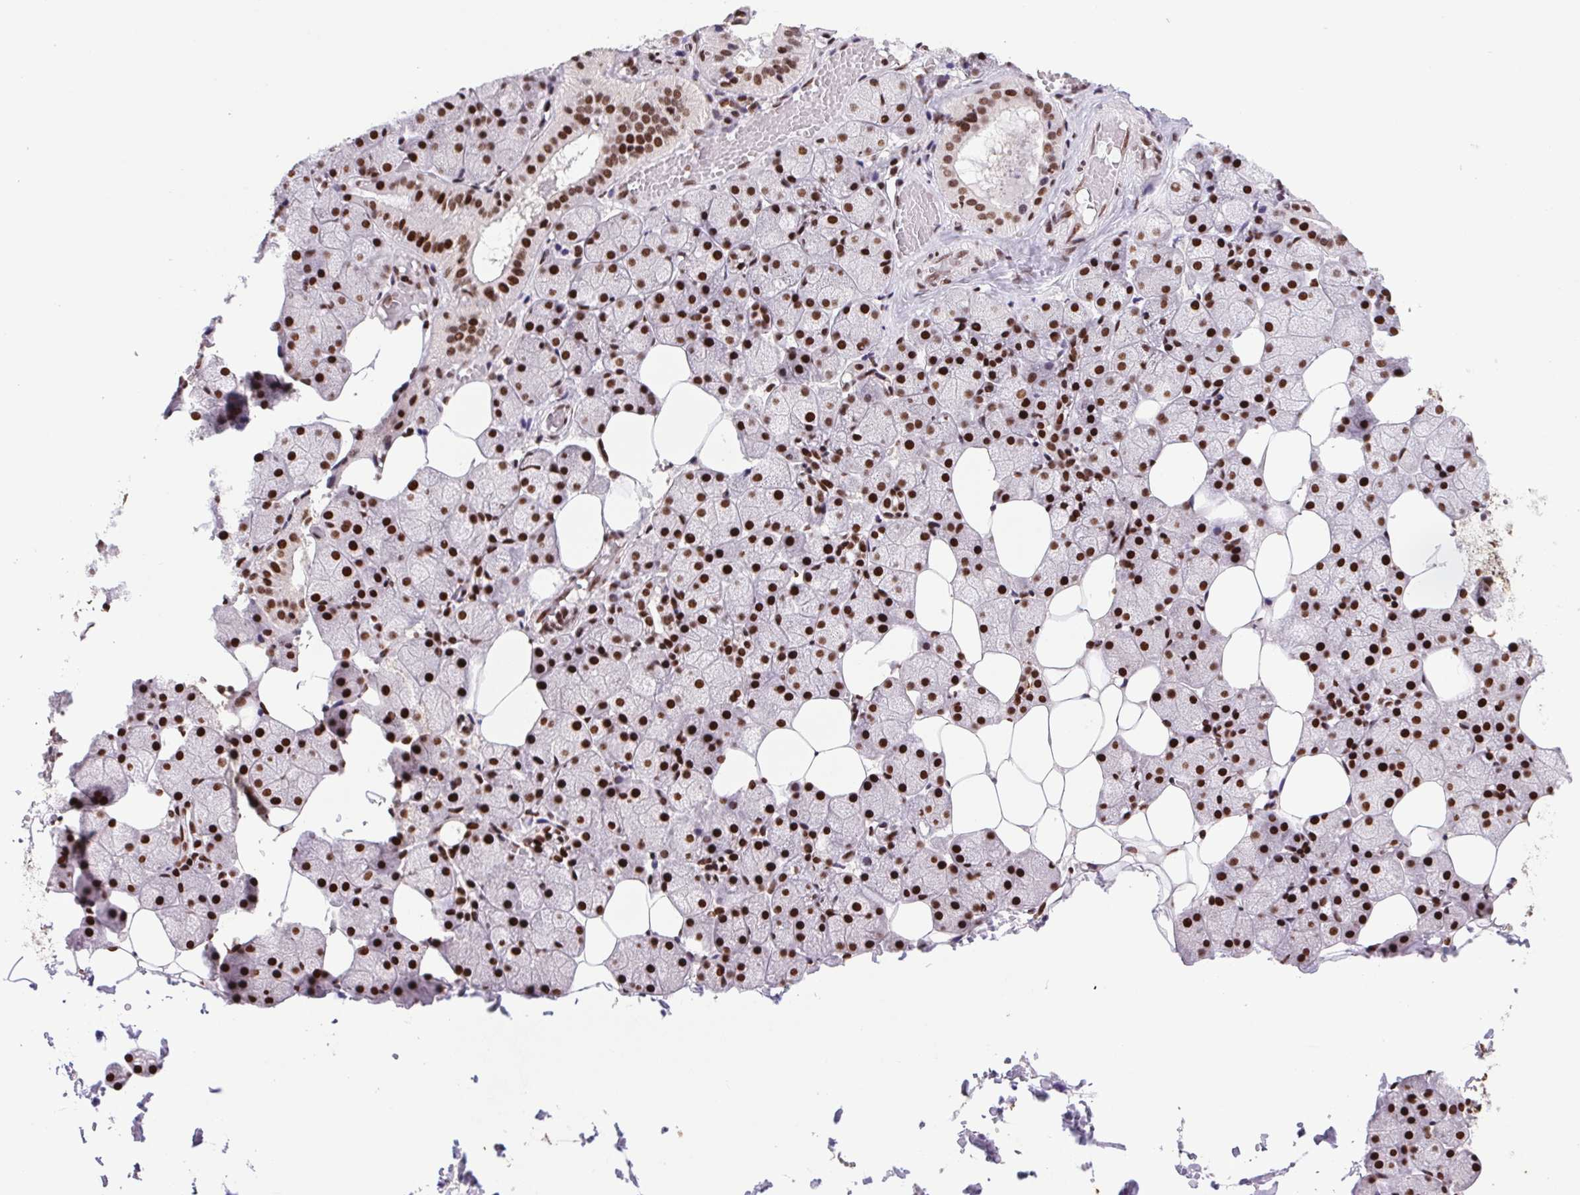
{"staining": {"intensity": "strong", "quantity": ">75%", "location": "nuclear"}, "tissue": "salivary gland", "cell_type": "Glandular cells", "image_type": "normal", "snomed": [{"axis": "morphology", "description": "Normal tissue, NOS"}, {"axis": "topography", "description": "Salivary gland"}], "caption": "Unremarkable salivary gland demonstrates strong nuclear expression in about >75% of glandular cells The staining was performed using DAB (3,3'-diaminobenzidine) to visualize the protein expression in brown, while the nuclei were stained in blue with hematoxylin (Magnification: 20x)..", "gene": "LDLRAD4", "patient": {"sex": "male", "age": 38}}